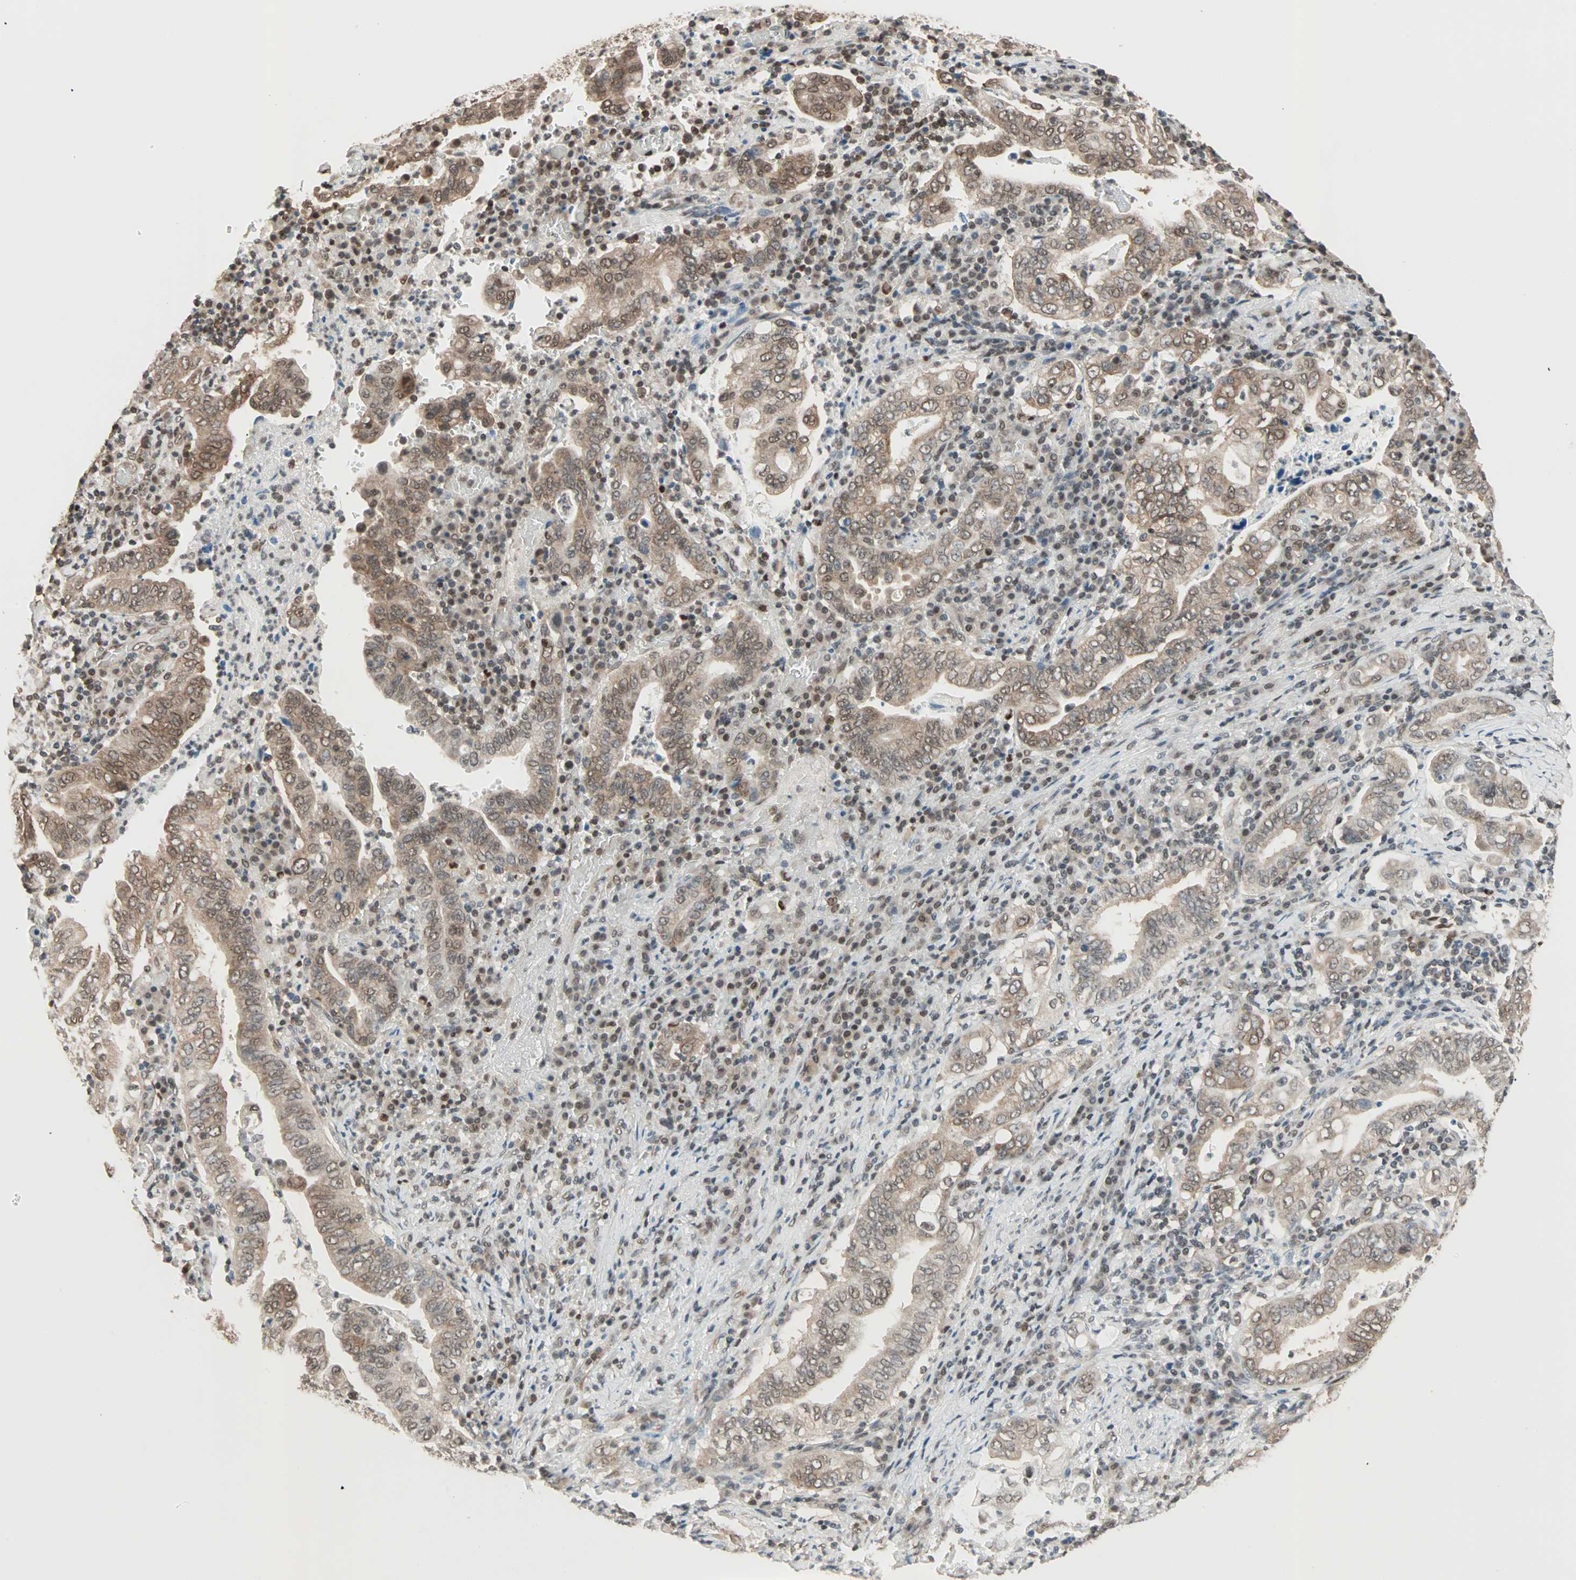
{"staining": {"intensity": "weak", "quantity": ">75%", "location": "cytoplasmic/membranous,nuclear"}, "tissue": "stomach cancer", "cell_type": "Tumor cells", "image_type": "cancer", "snomed": [{"axis": "morphology", "description": "Normal tissue, NOS"}, {"axis": "morphology", "description": "Adenocarcinoma, NOS"}, {"axis": "topography", "description": "Esophagus"}, {"axis": "topography", "description": "Stomach, upper"}, {"axis": "topography", "description": "Peripheral nerve tissue"}], "caption": "Immunohistochemical staining of human adenocarcinoma (stomach) shows weak cytoplasmic/membranous and nuclear protein positivity in approximately >75% of tumor cells. The protein is shown in brown color, while the nuclei are stained blue.", "gene": "DAZAP1", "patient": {"sex": "male", "age": 62}}